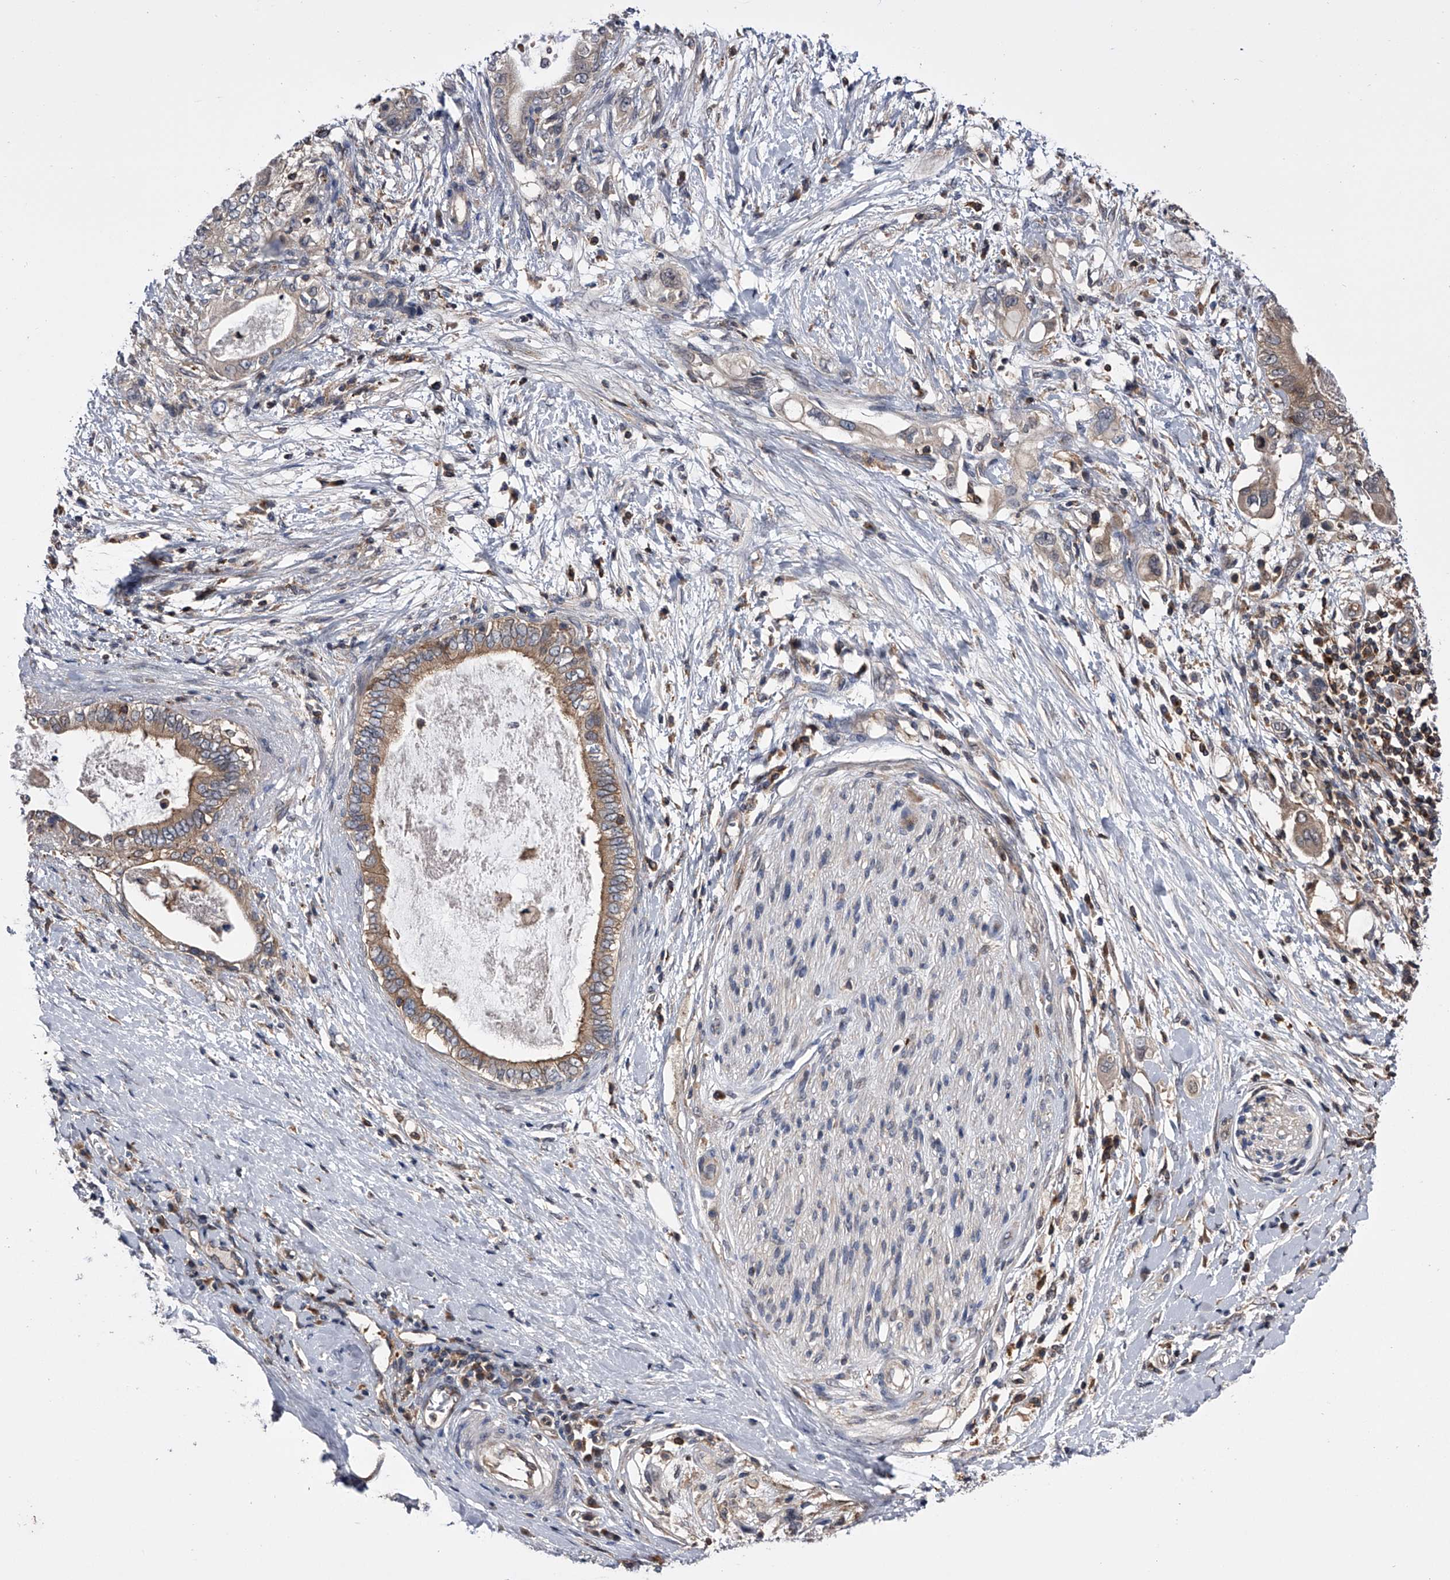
{"staining": {"intensity": "moderate", "quantity": ">75%", "location": "cytoplasmic/membranous"}, "tissue": "pancreatic cancer", "cell_type": "Tumor cells", "image_type": "cancer", "snomed": [{"axis": "morphology", "description": "Adenocarcinoma, NOS"}, {"axis": "topography", "description": "Pancreas"}], "caption": "IHC photomicrograph of neoplastic tissue: human pancreatic adenocarcinoma stained using immunohistochemistry displays medium levels of moderate protein expression localized specifically in the cytoplasmic/membranous of tumor cells, appearing as a cytoplasmic/membranous brown color.", "gene": "PAN3", "patient": {"sex": "female", "age": 56}}